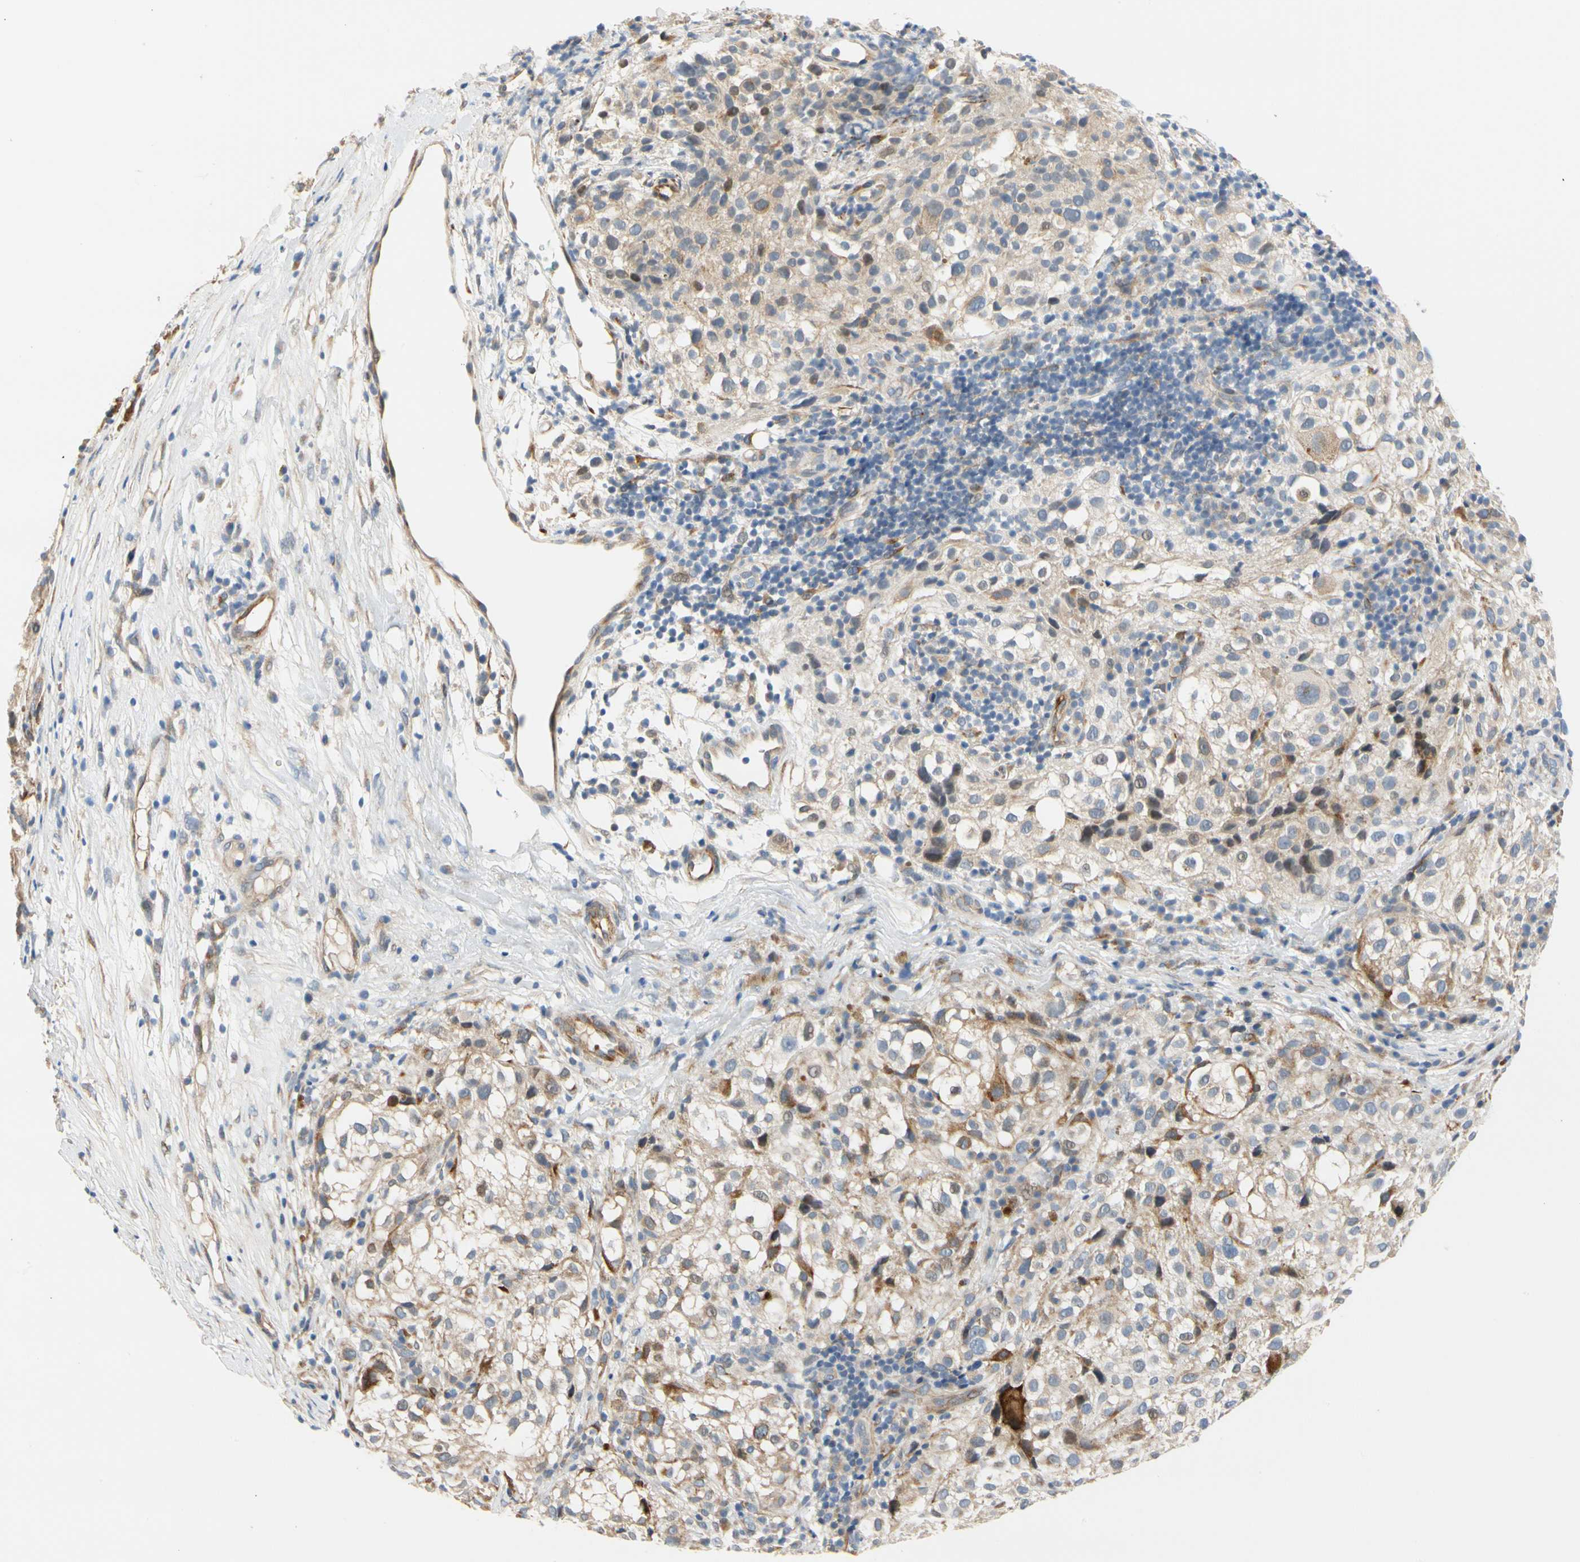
{"staining": {"intensity": "moderate", "quantity": ">75%", "location": "cytoplasmic/membranous"}, "tissue": "melanoma", "cell_type": "Tumor cells", "image_type": "cancer", "snomed": [{"axis": "morphology", "description": "Necrosis, NOS"}, {"axis": "morphology", "description": "Malignant melanoma, NOS"}, {"axis": "topography", "description": "Skin"}], "caption": "A micrograph showing moderate cytoplasmic/membranous staining in approximately >75% of tumor cells in malignant melanoma, as visualized by brown immunohistochemical staining.", "gene": "ZNF236", "patient": {"sex": "female", "age": 87}}